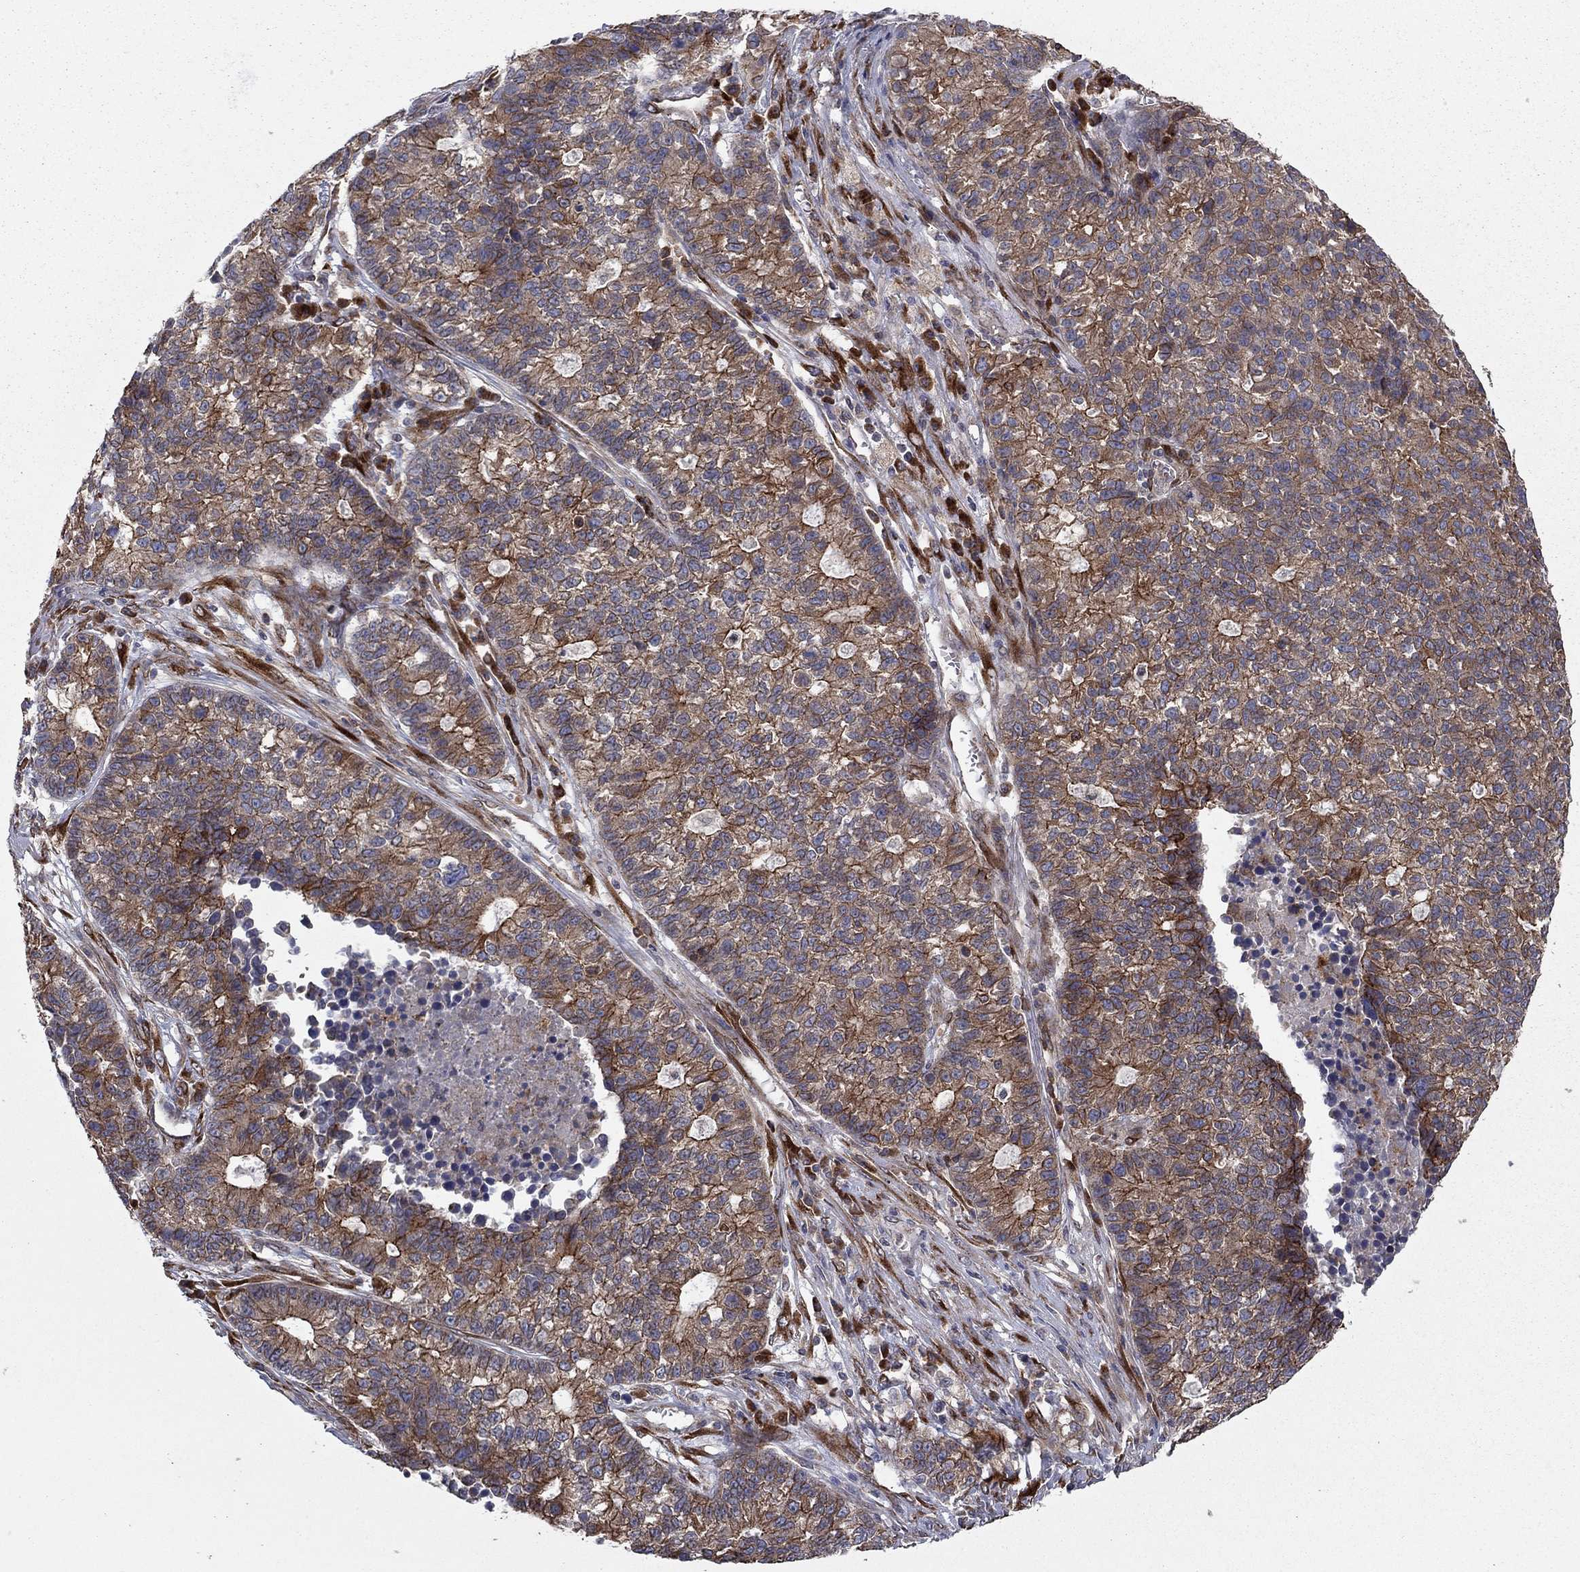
{"staining": {"intensity": "strong", "quantity": "<25%", "location": "cytoplasmic/membranous"}, "tissue": "lung cancer", "cell_type": "Tumor cells", "image_type": "cancer", "snomed": [{"axis": "morphology", "description": "Adenocarcinoma, NOS"}, {"axis": "topography", "description": "Lung"}], "caption": "This micrograph shows immunohistochemistry staining of lung adenocarcinoma, with medium strong cytoplasmic/membranous staining in approximately <25% of tumor cells.", "gene": "YIF1A", "patient": {"sex": "male", "age": 57}}